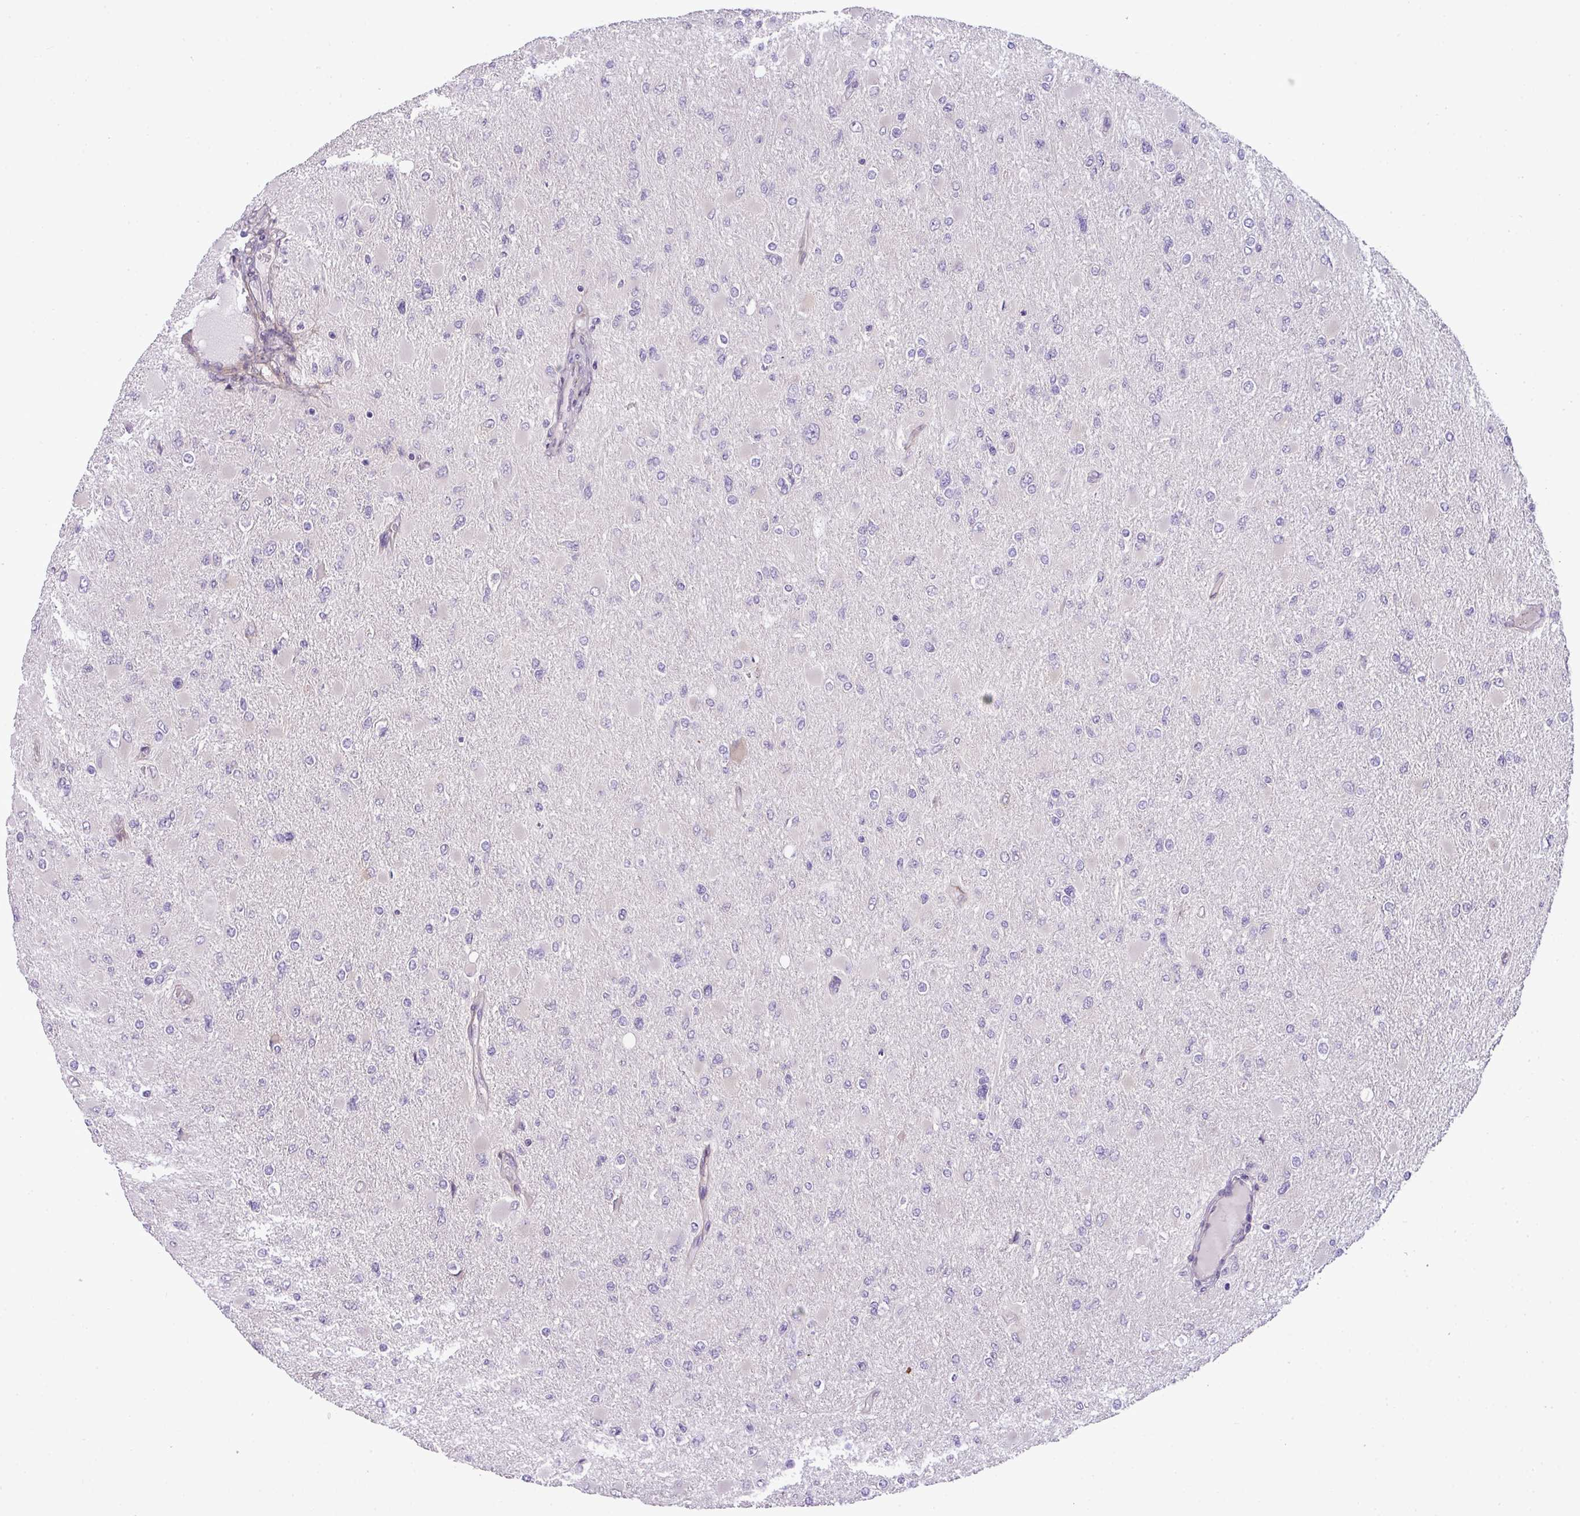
{"staining": {"intensity": "negative", "quantity": "none", "location": "none"}, "tissue": "glioma", "cell_type": "Tumor cells", "image_type": "cancer", "snomed": [{"axis": "morphology", "description": "Glioma, malignant, High grade"}, {"axis": "topography", "description": "Cerebral cortex"}], "caption": "This is a photomicrograph of IHC staining of glioma, which shows no expression in tumor cells.", "gene": "PARD6G", "patient": {"sex": "female", "age": 36}}